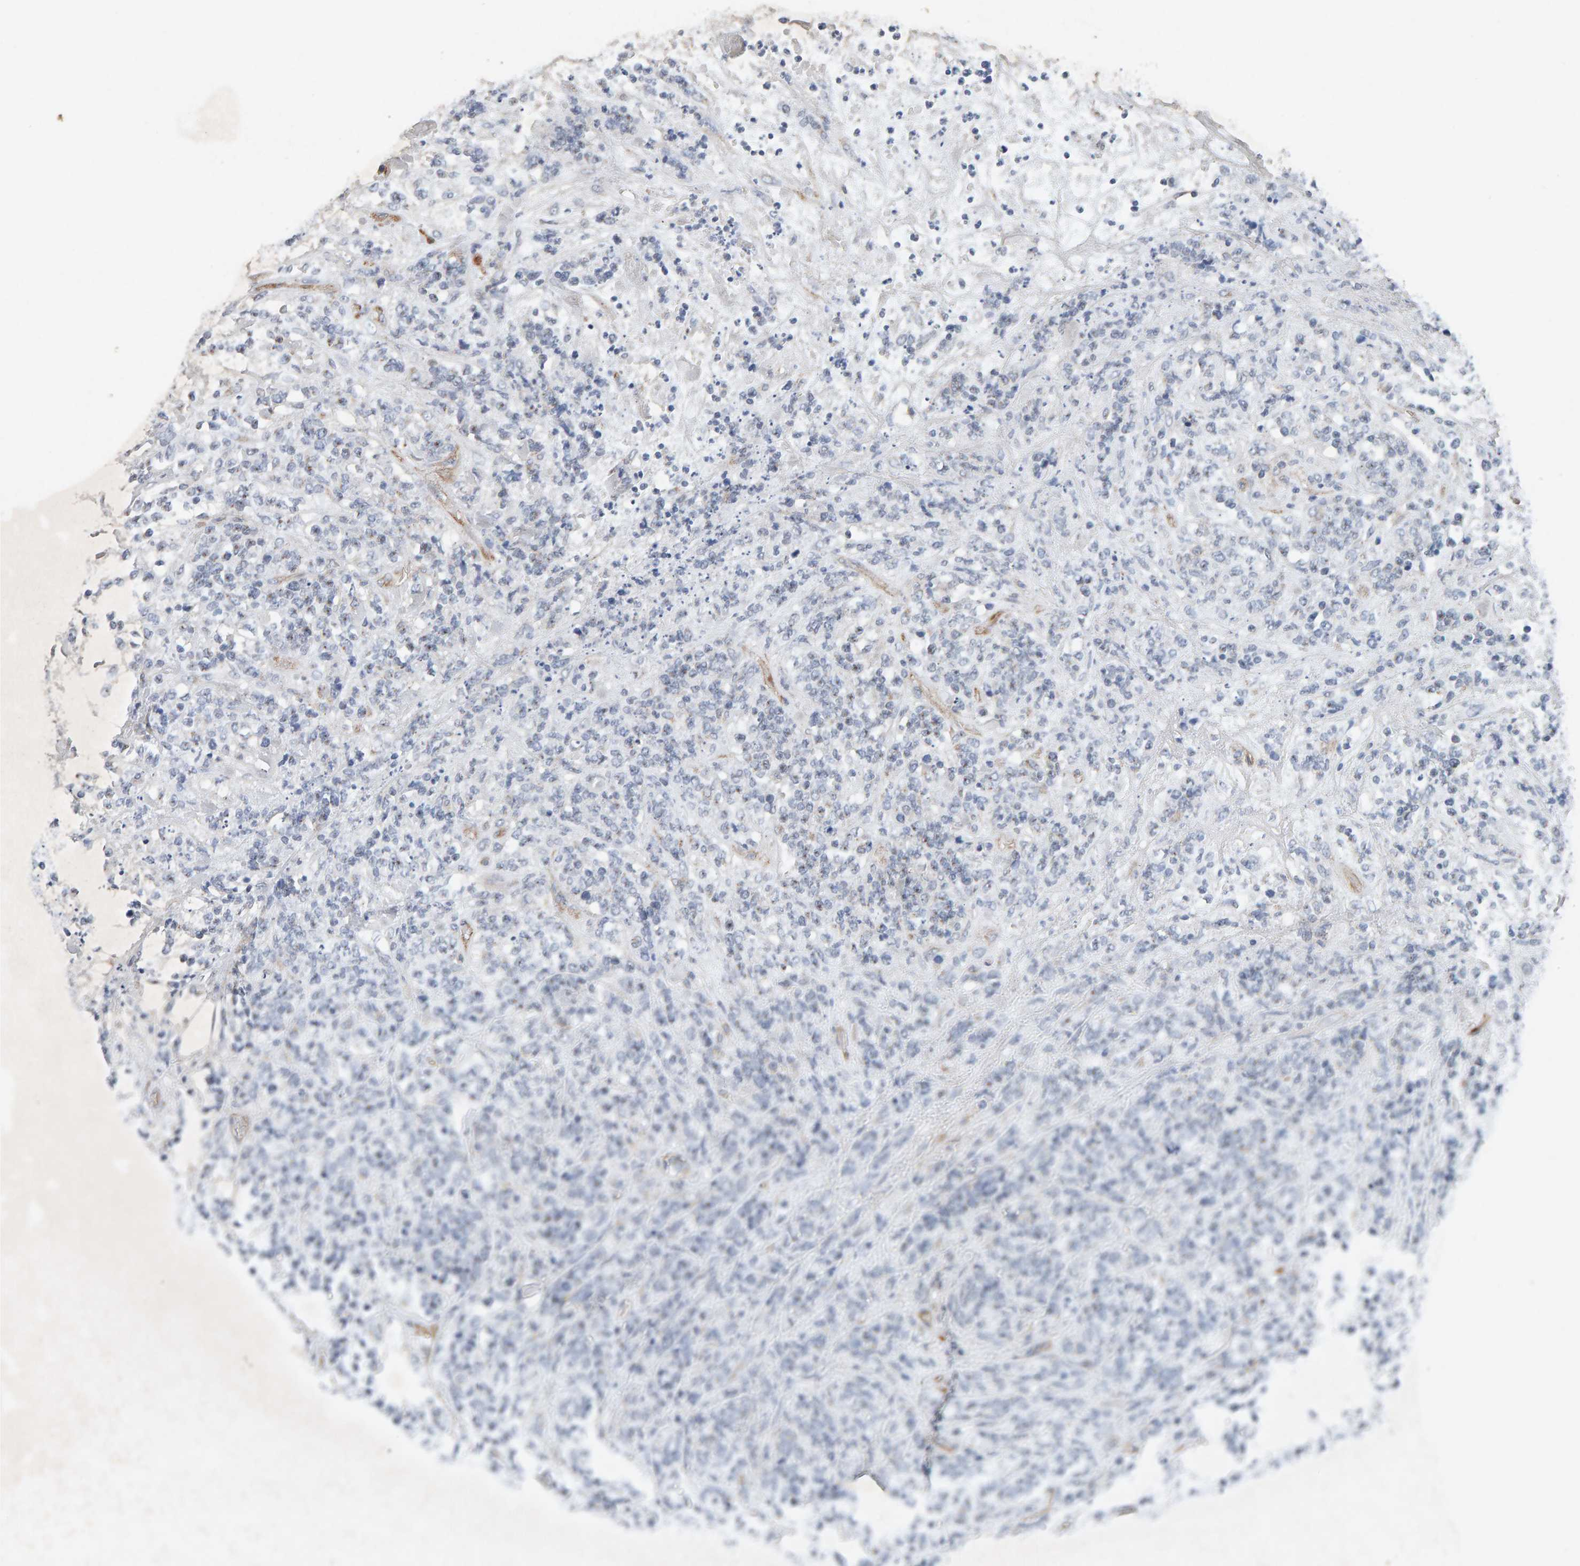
{"staining": {"intensity": "negative", "quantity": "none", "location": "none"}, "tissue": "lymphoma", "cell_type": "Tumor cells", "image_type": "cancer", "snomed": [{"axis": "morphology", "description": "Malignant lymphoma, non-Hodgkin's type, High grade"}, {"axis": "topography", "description": "Soft tissue"}], "caption": "Immunohistochemical staining of lymphoma displays no significant staining in tumor cells. (Brightfield microscopy of DAB immunohistochemistry (IHC) at high magnification).", "gene": "PTPRM", "patient": {"sex": "male", "age": 18}}